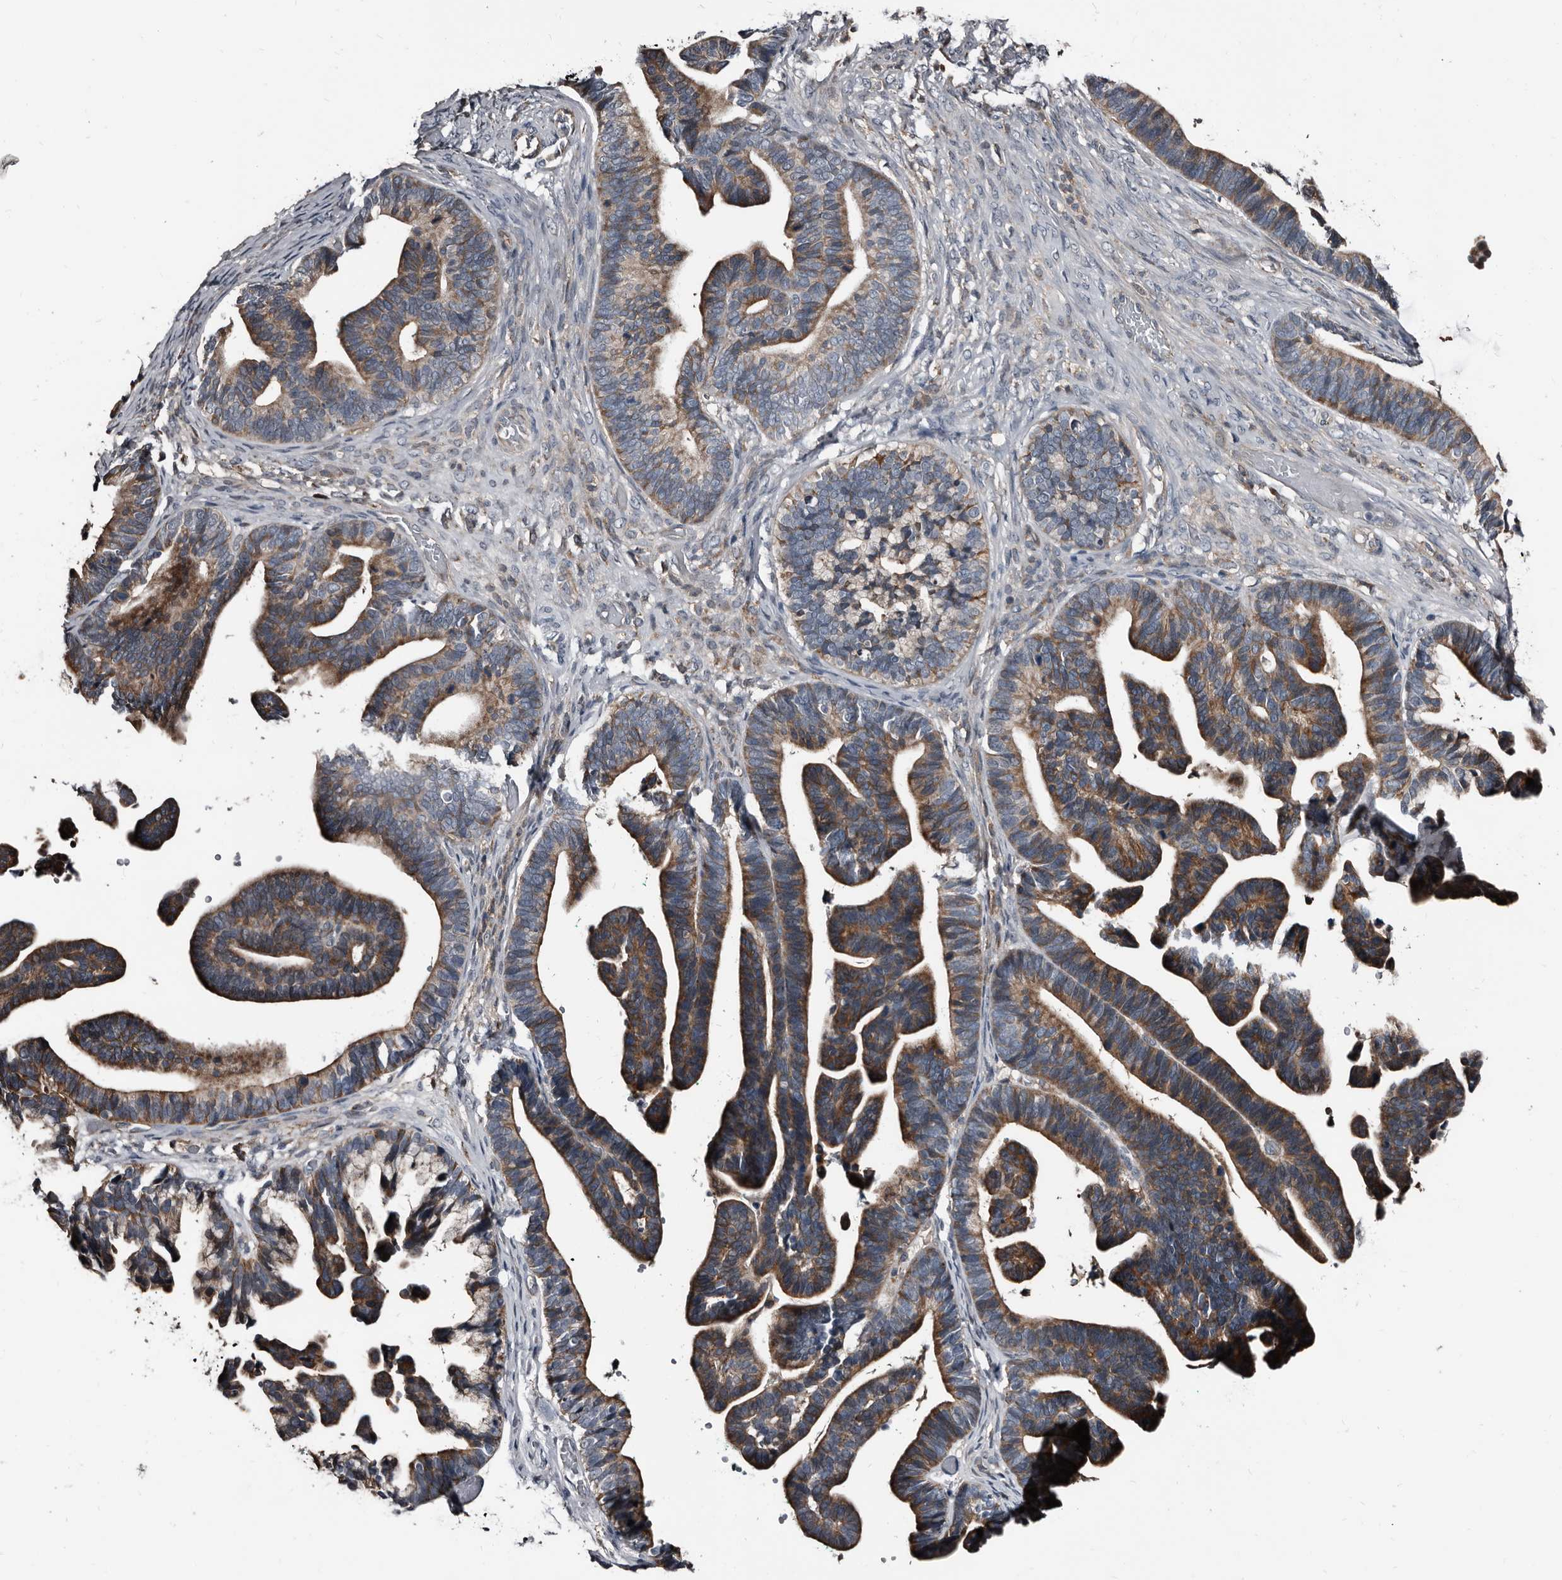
{"staining": {"intensity": "moderate", "quantity": ">75%", "location": "cytoplasmic/membranous"}, "tissue": "ovarian cancer", "cell_type": "Tumor cells", "image_type": "cancer", "snomed": [{"axis": "morphology", "description": "Cystadenocarcinoma, serous, NOS"}, {"axis": "topography", "description": "Ovary"}], "caption": "Ovarian cancer tissue reveals moderate cytoplasmic/membranous expression in approximately >75% of tumor cells The staining was performed using DAB, with brown indicating positive protein expression. Nuclei are stained blue with hematoxylin.", "gene": "DHPS", "patient": {"sex": "female", "age": 56}}